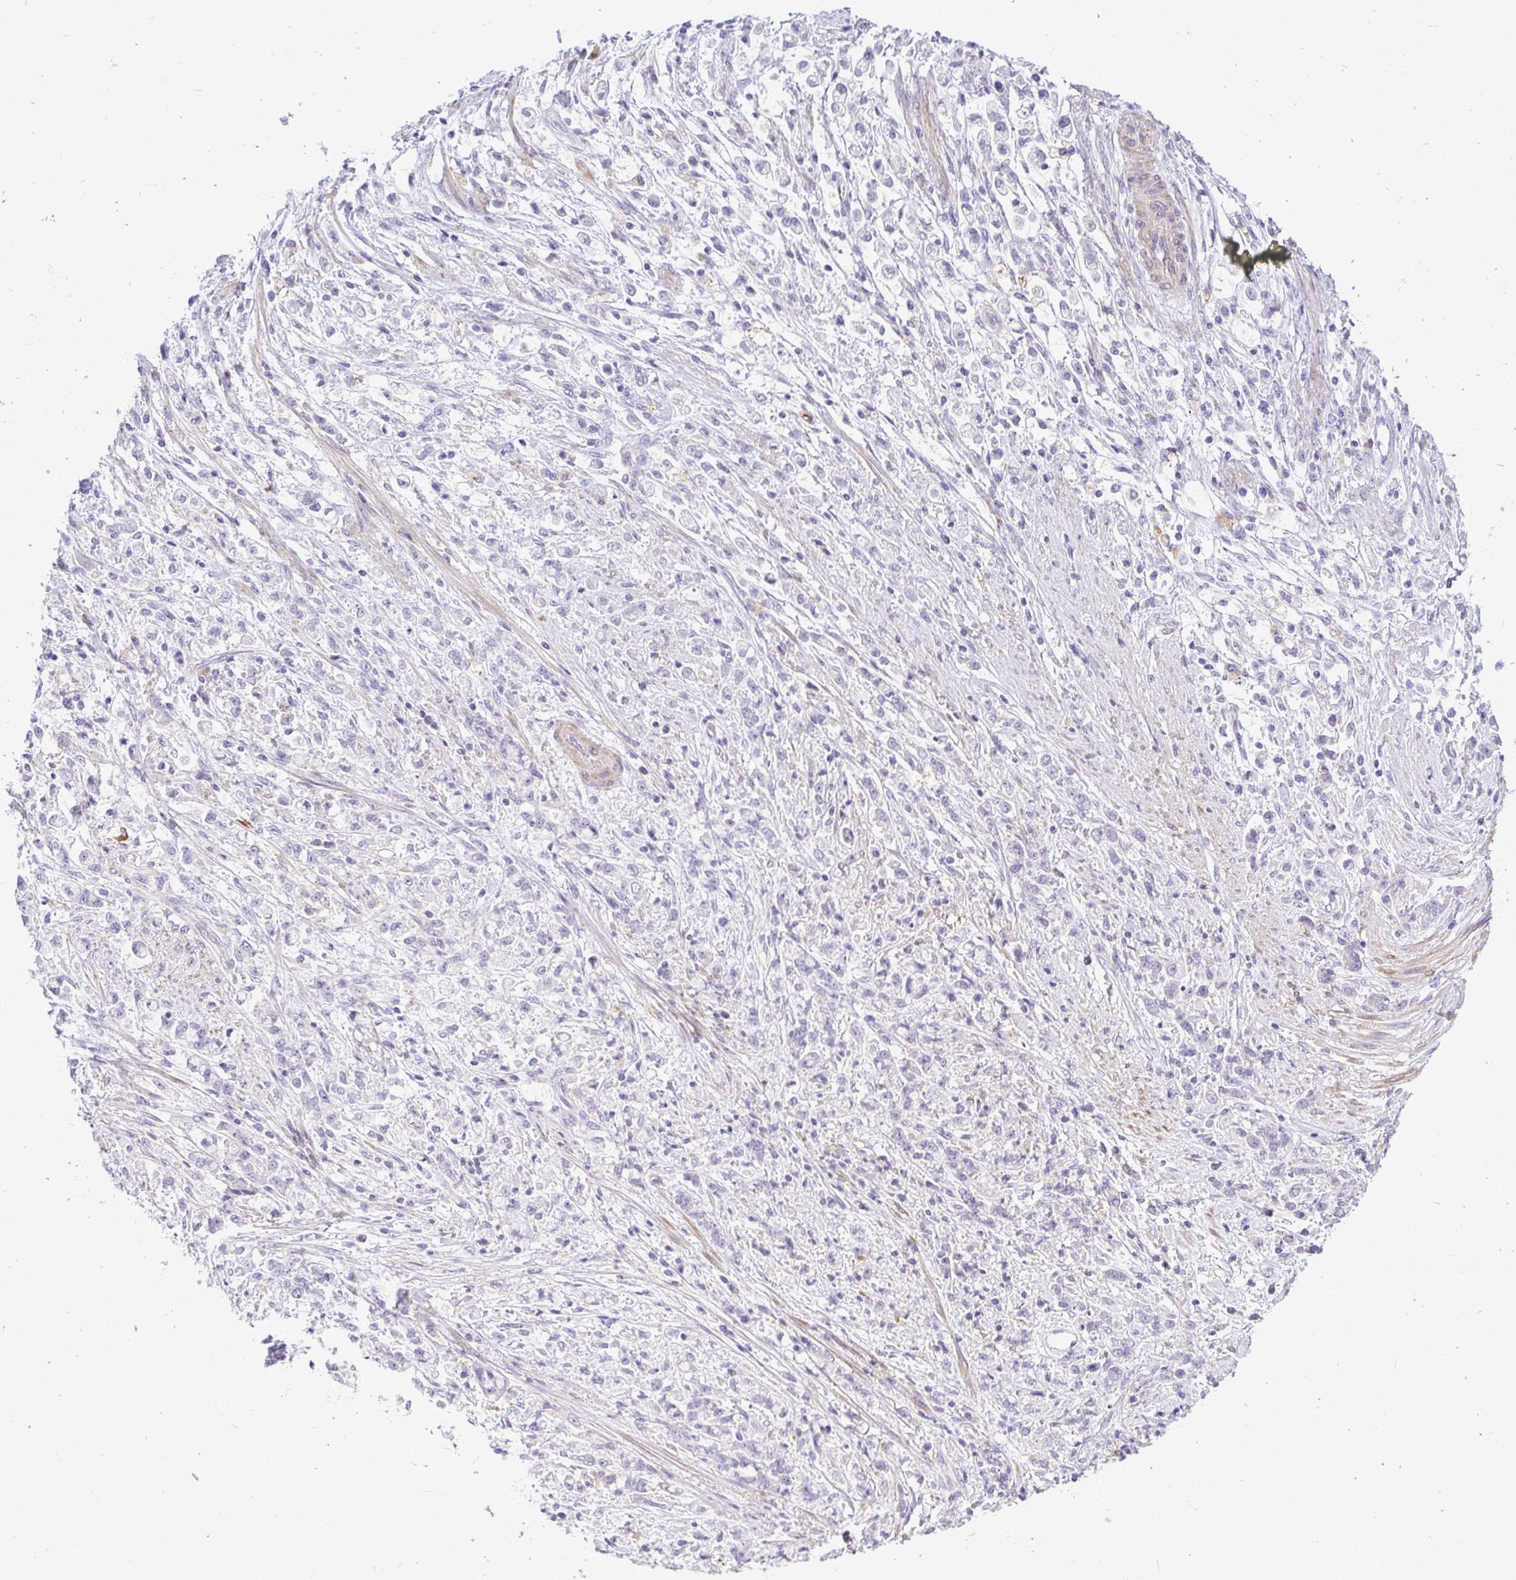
{"staining": {"intensity": "negative", "quantity": "none", "location": "none"}, "tissue": "stomach cancer", "cell_type": "Tumor cells", "image_type": "cancer", "snomed": [{"axis": "morphology", "description": "Adenocarcinoma, NOS"}, {"axis": "topography", "description": "Stomach"}], "caption": "The histopathology image demonstrates no staining of tumor cells in adenocarcinoma (stomach). (DAB (3,3'-diaminobenzidine) immunohistochemistry (IHC) visualized using brightfield microscopy, high magnification).", "gene": "PKN3", "patient": {"sex": "female", "age": 60}}